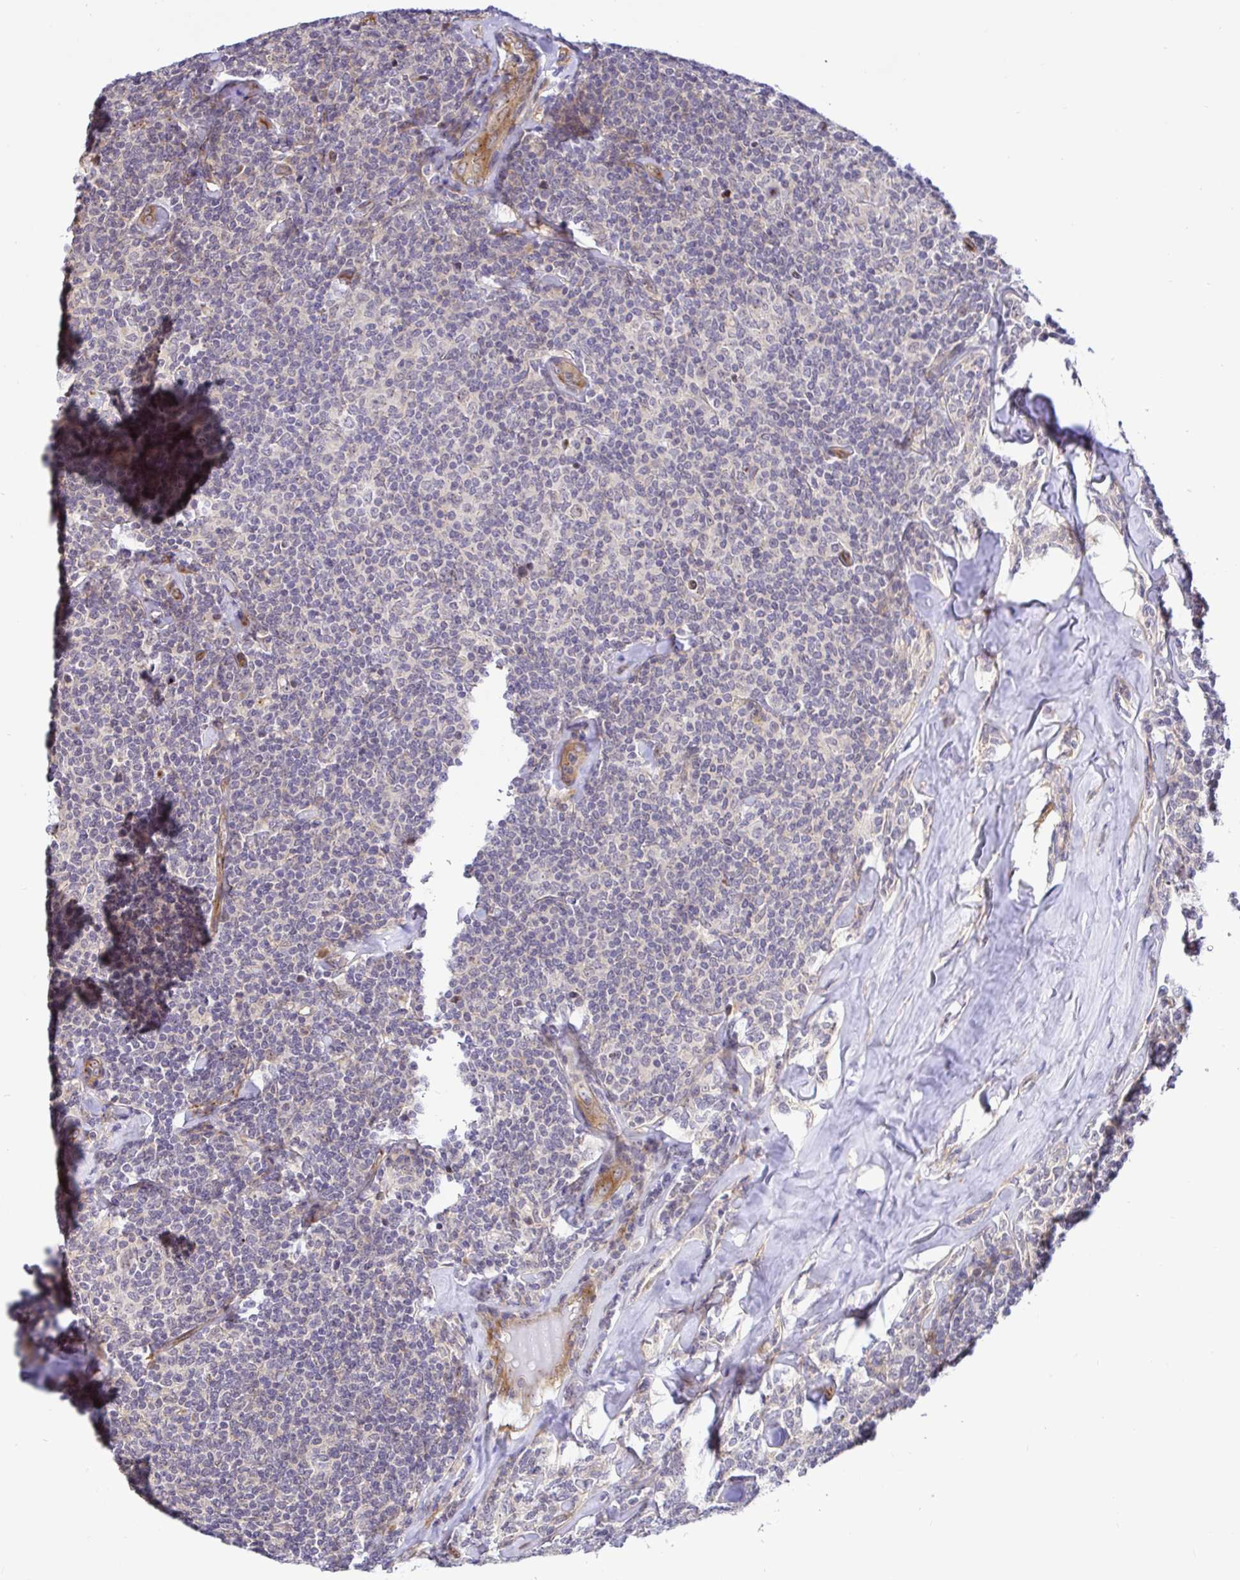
{"staining": {"intensity": "negative", "quantity": "none", "location": "none"}, "tissue": "lymphoma", "cell_type": "Tumor cells", "image_type": "cancer", "snomed": [{"axis": "morphology", "description": "Malignant lymphoma, non-Hodgkin's type, Low grade"}, {"axis": "topography", "description": "Lymph node"}], "caption": "Immunohistochemical staining of lymphoma reveals no significant staining in tumor cells.", "gene": "TRIM55", "patient": {"sex": "female", "age": 56}}